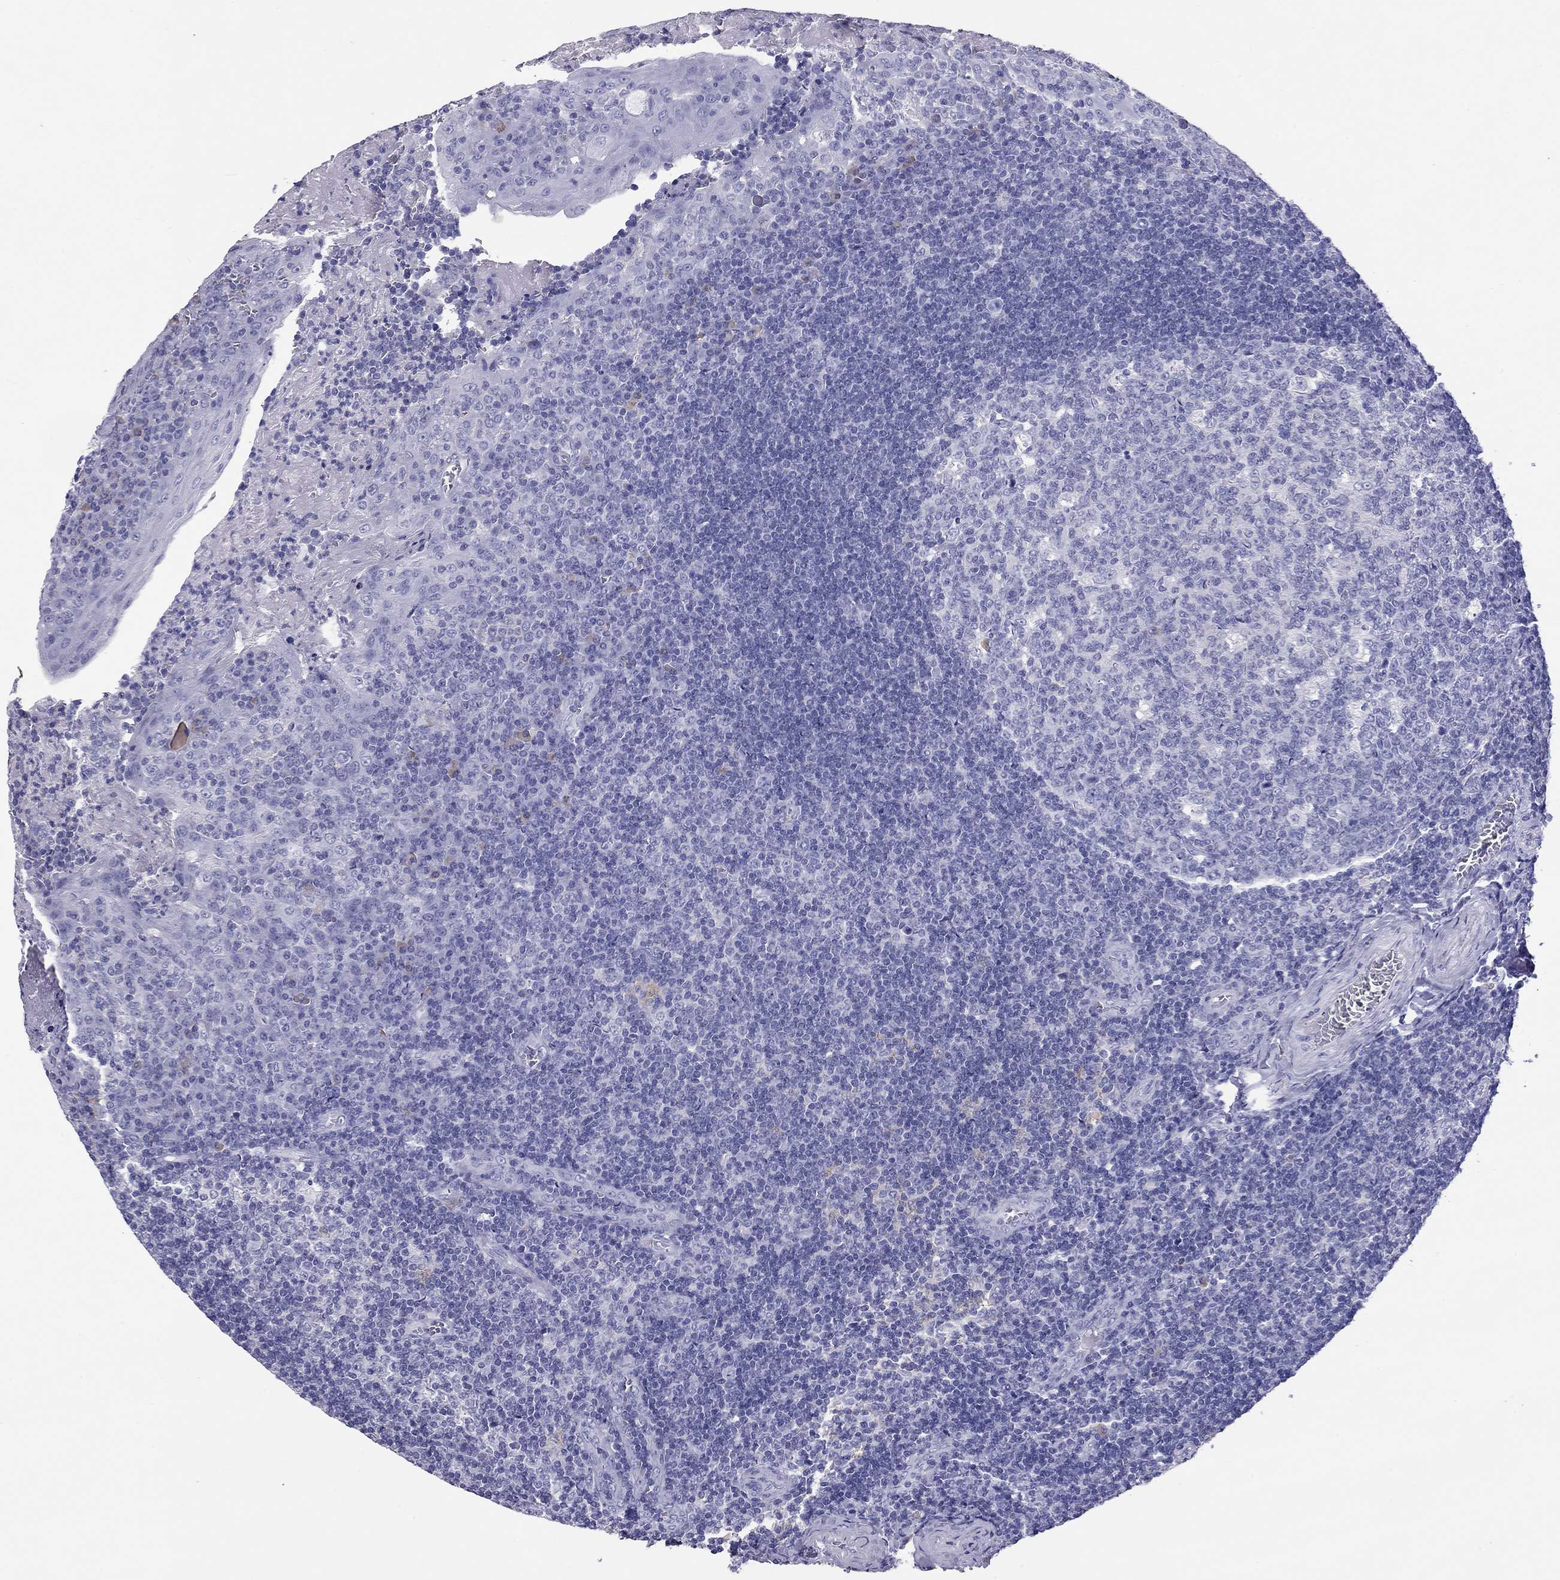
{"staining": {"intensity": "weak", "quantity": "<25%", "location": "cytoplasmic/membranous"}, "tissue": "tonsil", "cell_type": "Germinal center cells", "image_type": "normal", "snomed": [{"axis": "morphology", "description": "Normal tissue, NOS"}, {"axis": "topography", "description": "Tonsil"}], "caption": "Germinal center cells show no significant protein expression in normal tonsil.", "gene": "CALHM1", "patient": {"sex": "female", "age": 12}}